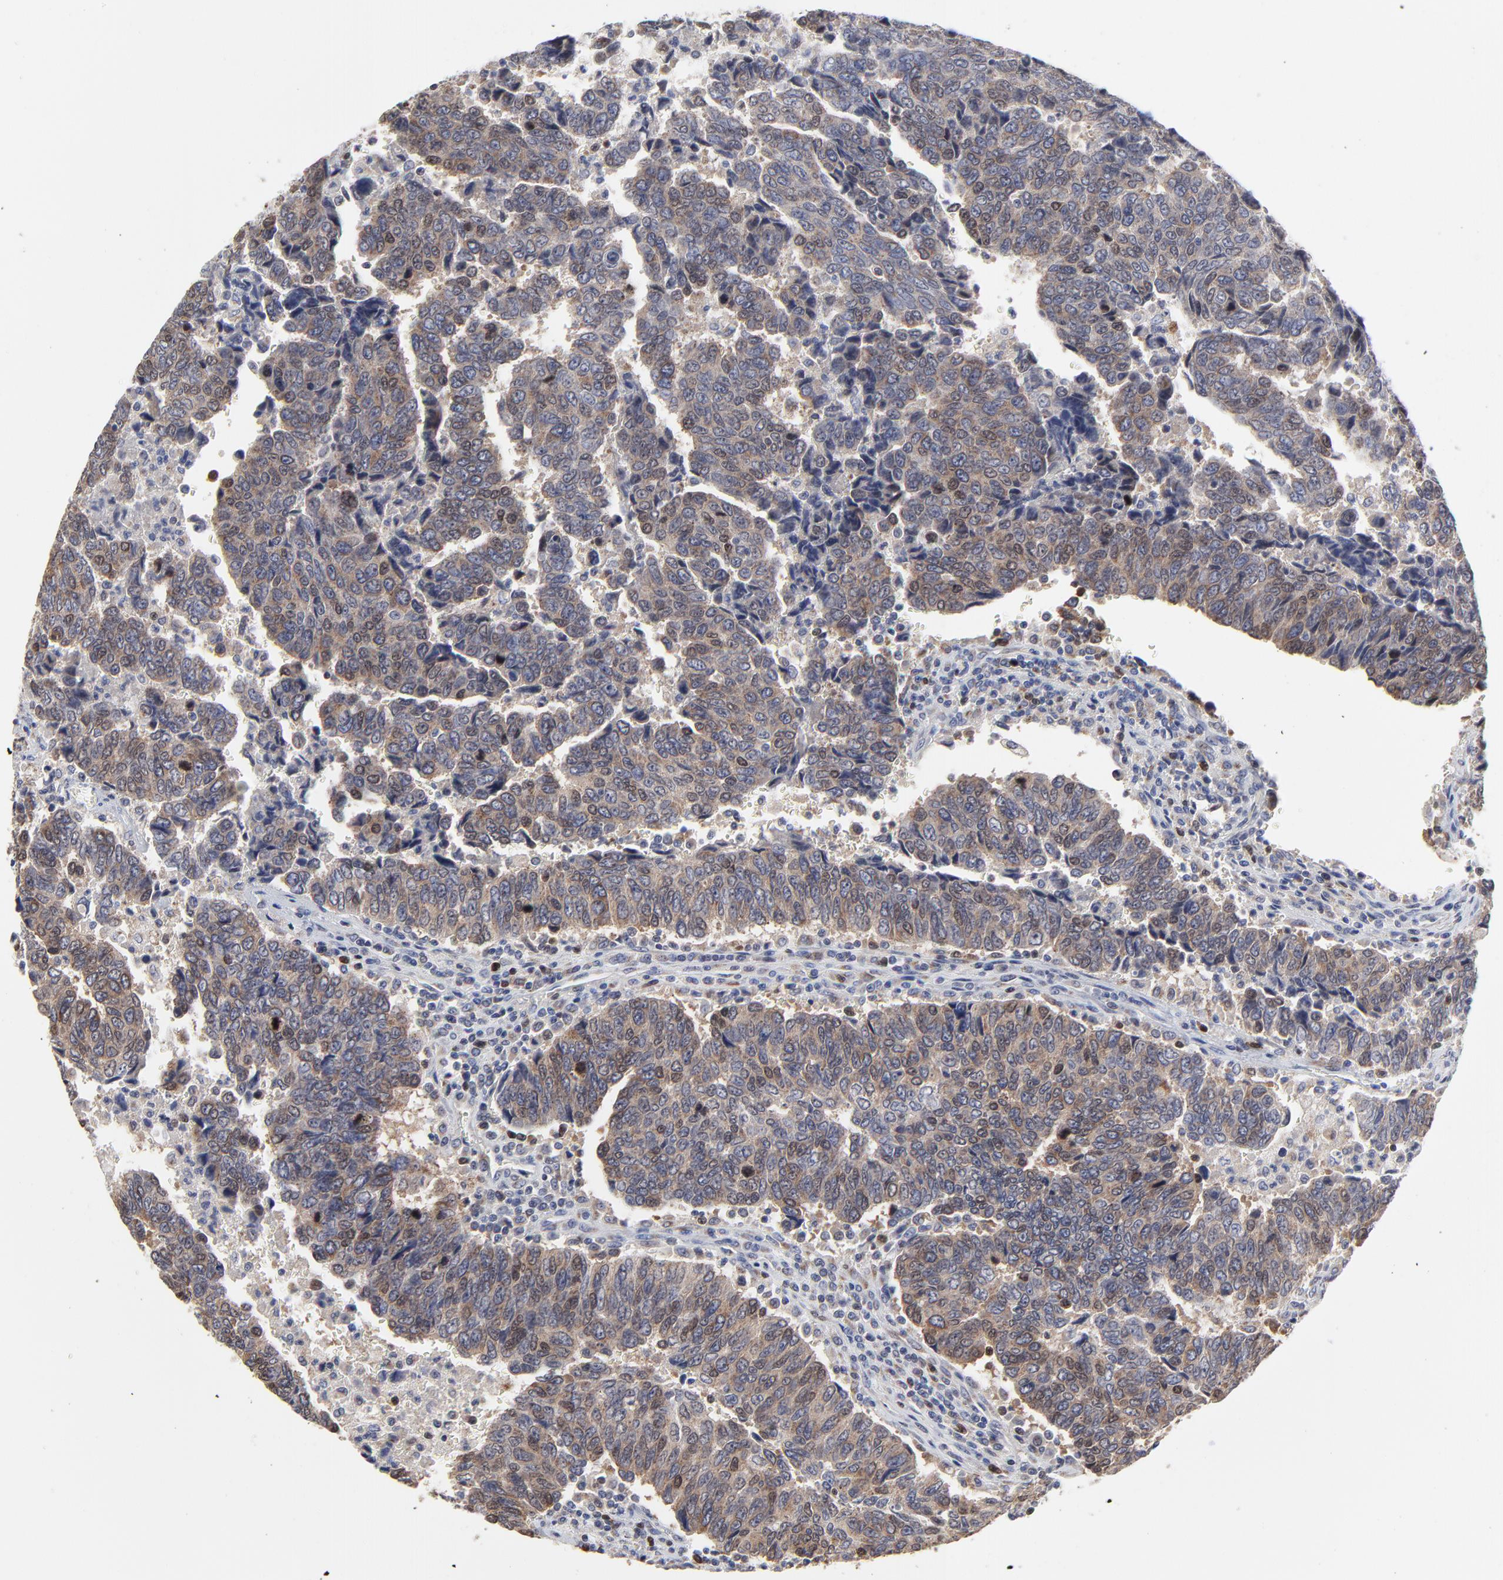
{"staining": {"intensity": "weak", "quantity": "<25%", "location": "cytoplasmic/membranous"}, "tissue": "urothelial cancer", "cell_type": "Tumor cells", "image_type": "cancer", "snomed": [{"axis": "morphology", "description": "Urothelial carcinoma, High grade"}, {"axis": "topography", "description": "Urinary bladder"}], "caption": "Micrograph shows no protein positivity in tumor cells of urothelial cancer tissue. (DAB (3,3'-diaminobenzidine) IHC with hematoxylin counter stain).", "gene": "NCAPH", "patient": {"sex": "male", "age": 86}}